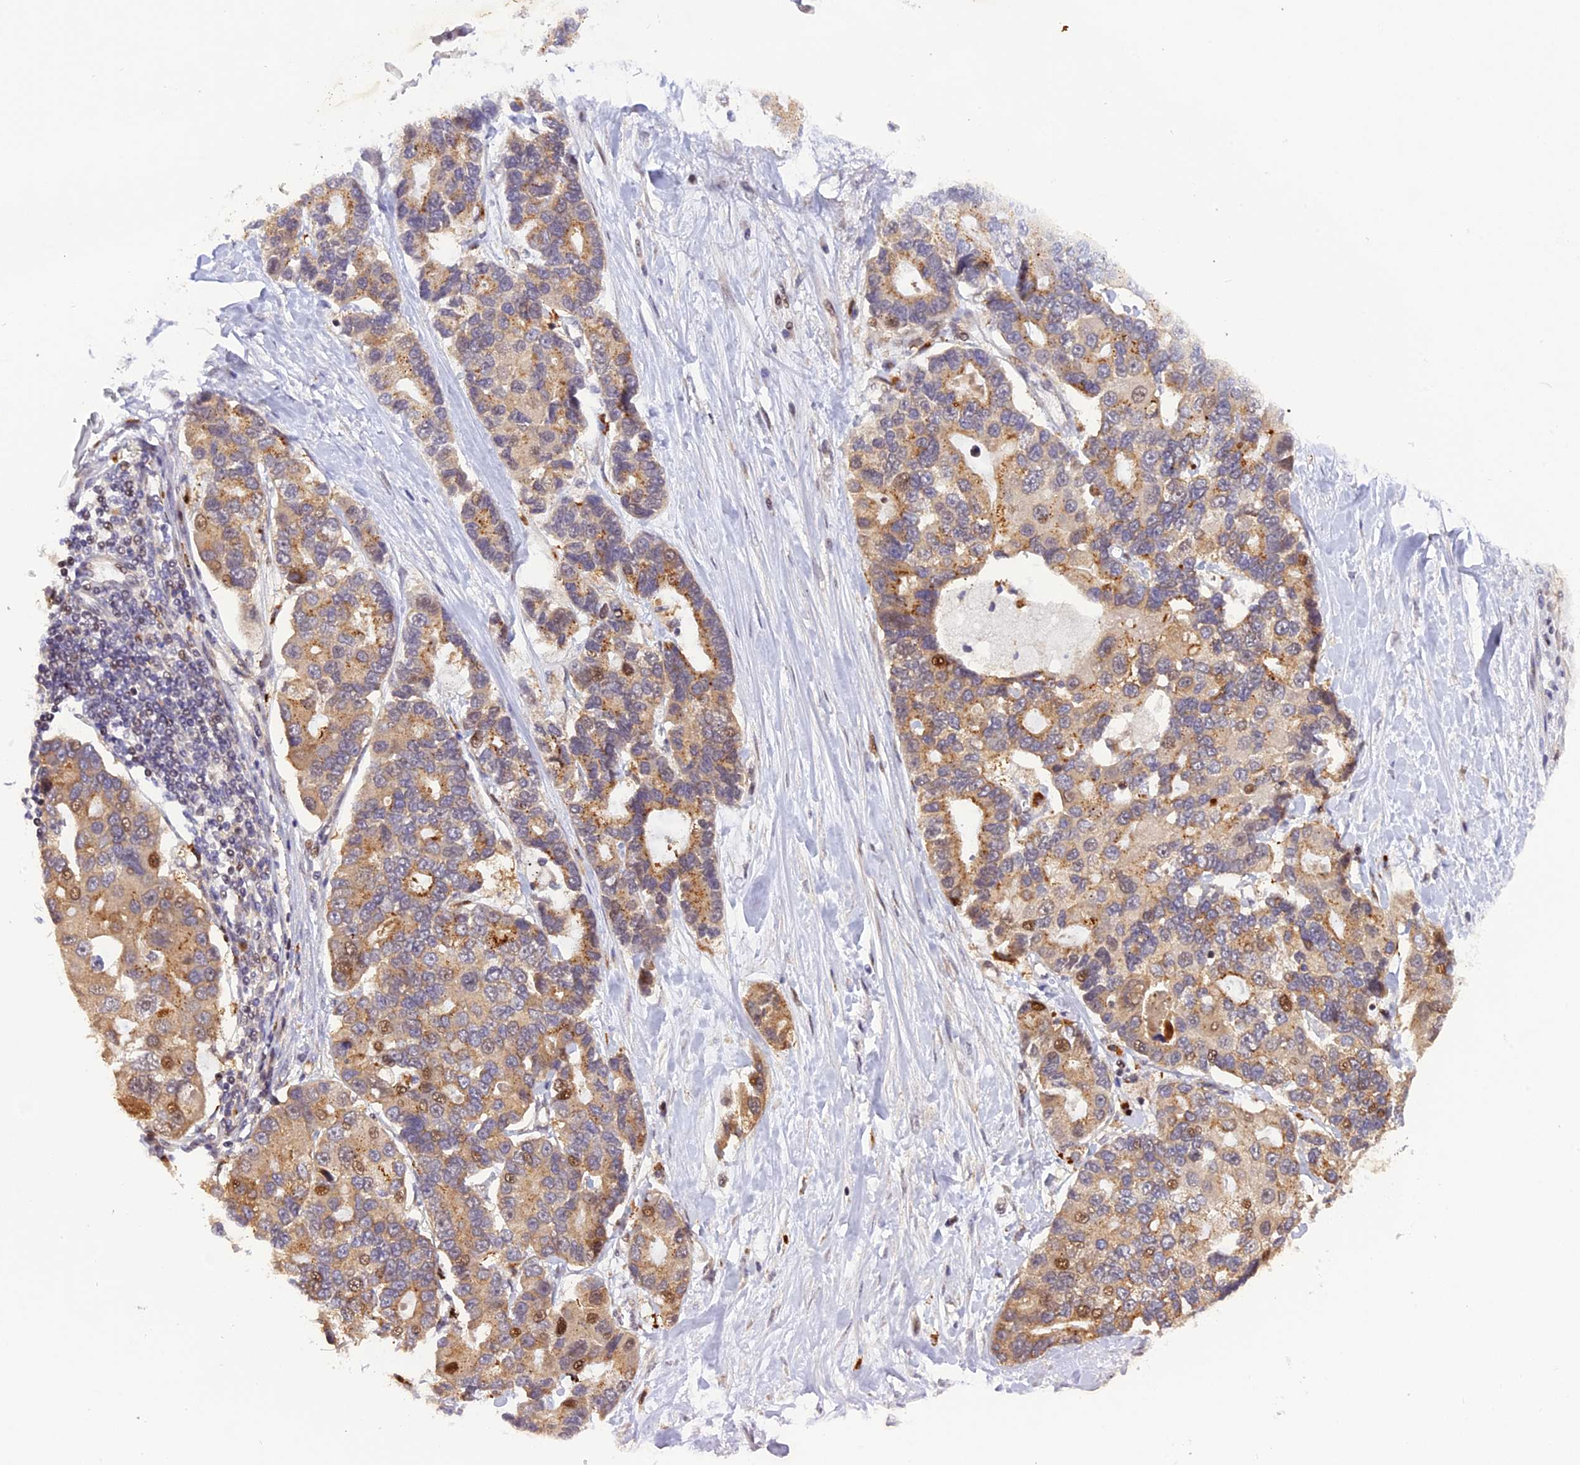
{"staining": {"intensity": "moderate", "quantity": ">75%", "location": "cytoplasmic/membranous,nuclear"}, "tissue": "lung cancer", "cell_type": "Tumor cells", "image_type": "cancer", "snomed": [{"axis": "morphology", "description": "Adenocarcinoma, NOS"}, {"axis": "topography", "description": "Lung"}], "caption": "A histopathology image showing moderate cytoplasmic/membranous and nuclear staining in about >75% of tumor cells in lung cancer, as visualized by brown immunohistochemical staining.", "gene": "SAMD4A", "patient": {"sex": "female", "age": 54}}